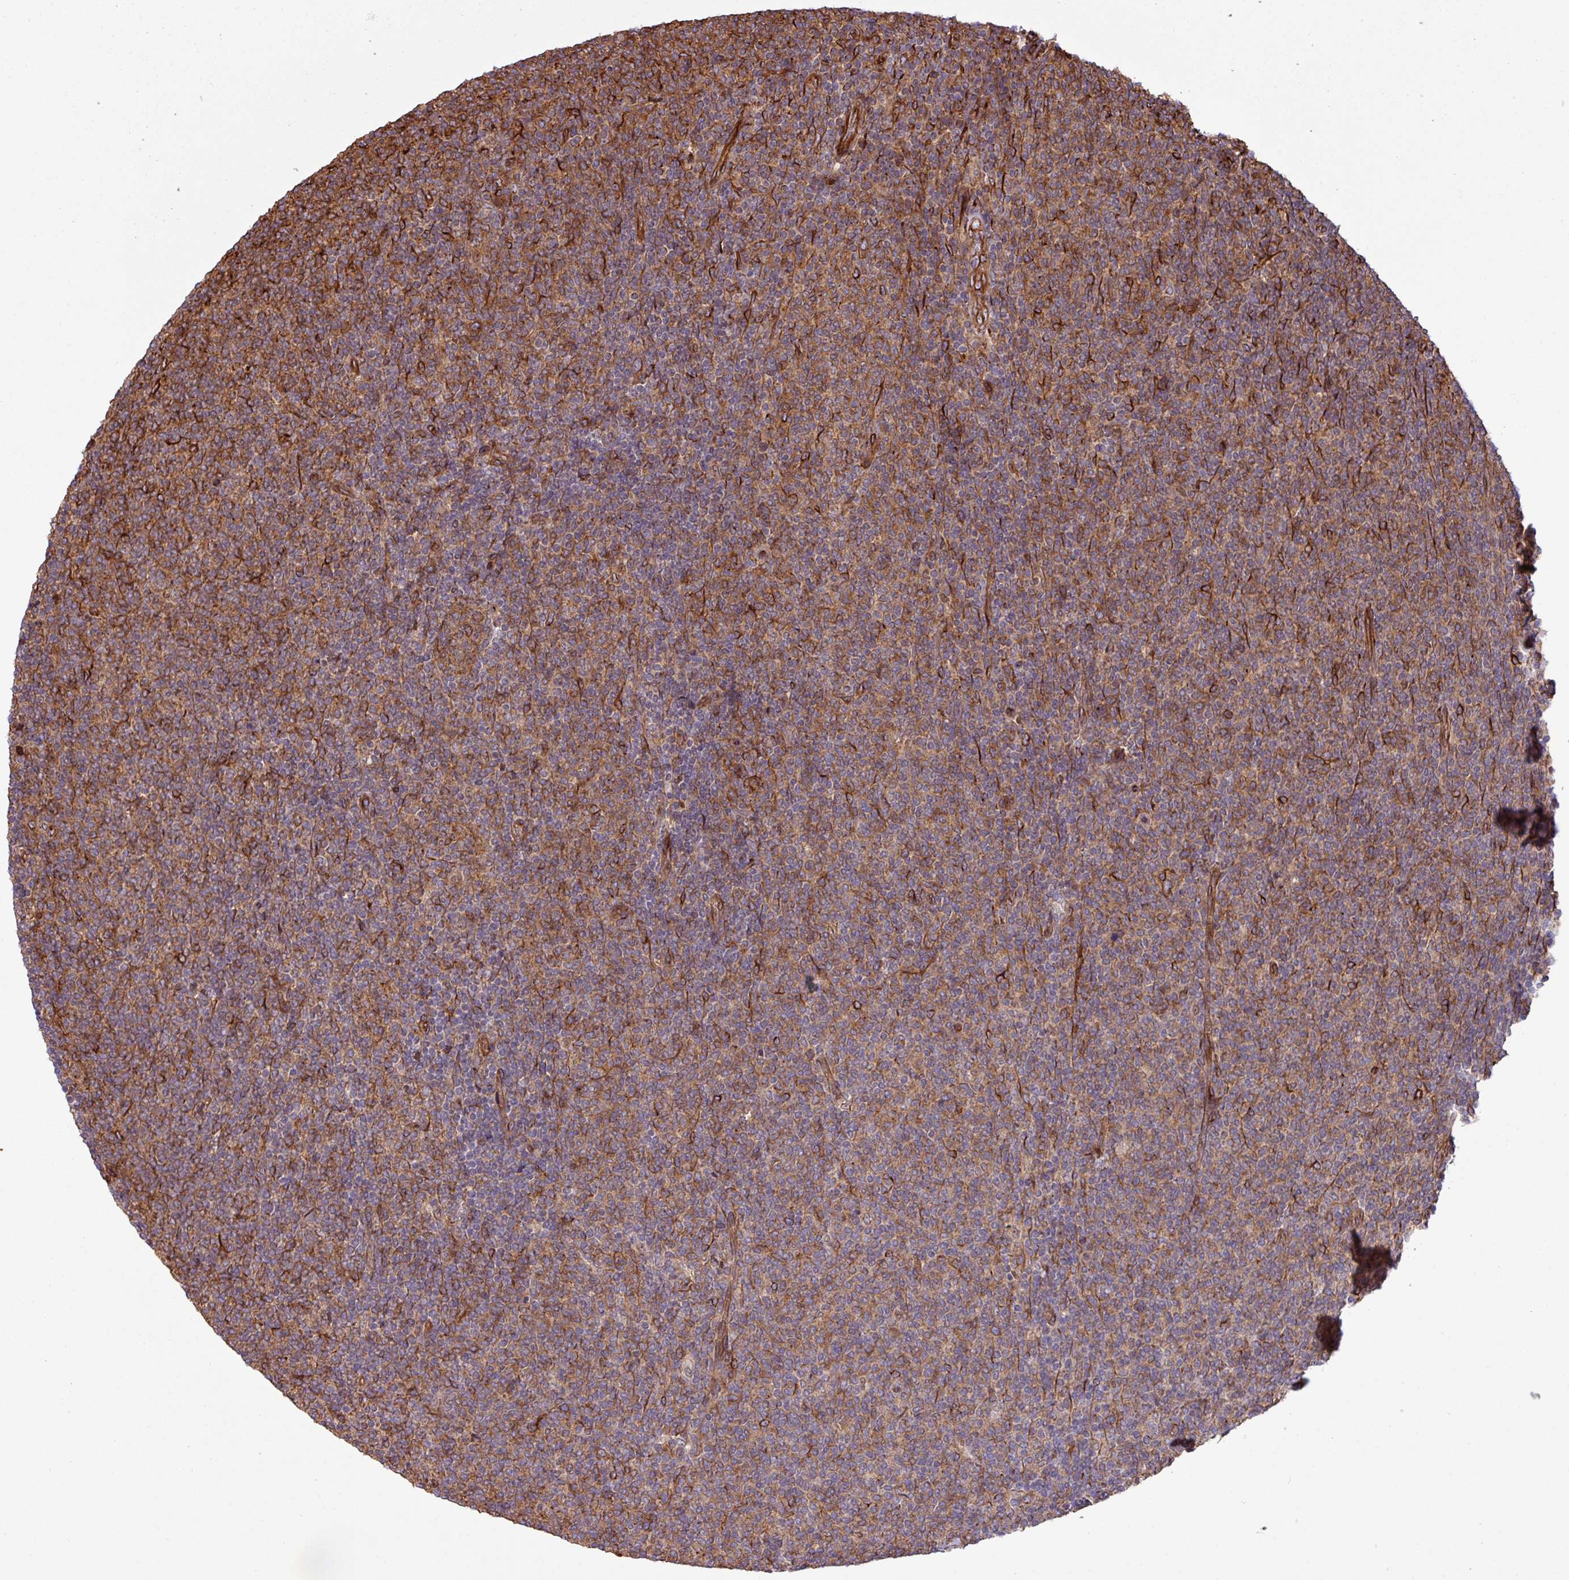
{"staining": {"intensity": "moderate", "quantity": "25%-75%", "location": "cytoplasmic/membranous"}, "tissue": "lymphoma", "cell_type": "Tumor cells", "image_type": "cancer", "snomed": [{"axis": "morphology", "description": "Malignant lymphoma, non-Hodgkin's type, Low grade"}, {"axis": "topography", "description": "Lymph node"}], "caption": "IHC (DAB) staining of human lymphoma demonstrates moderate cytoplasmic/membranous protein staining in about 25%-75% of tumor cells. The staining is performed using DAB brown chromogen to label protein expression. The nuclei are counter-stained blue using hematoxylin.", "gene": "ZNF300", "patient": {"sex": "male", "age": 52}}